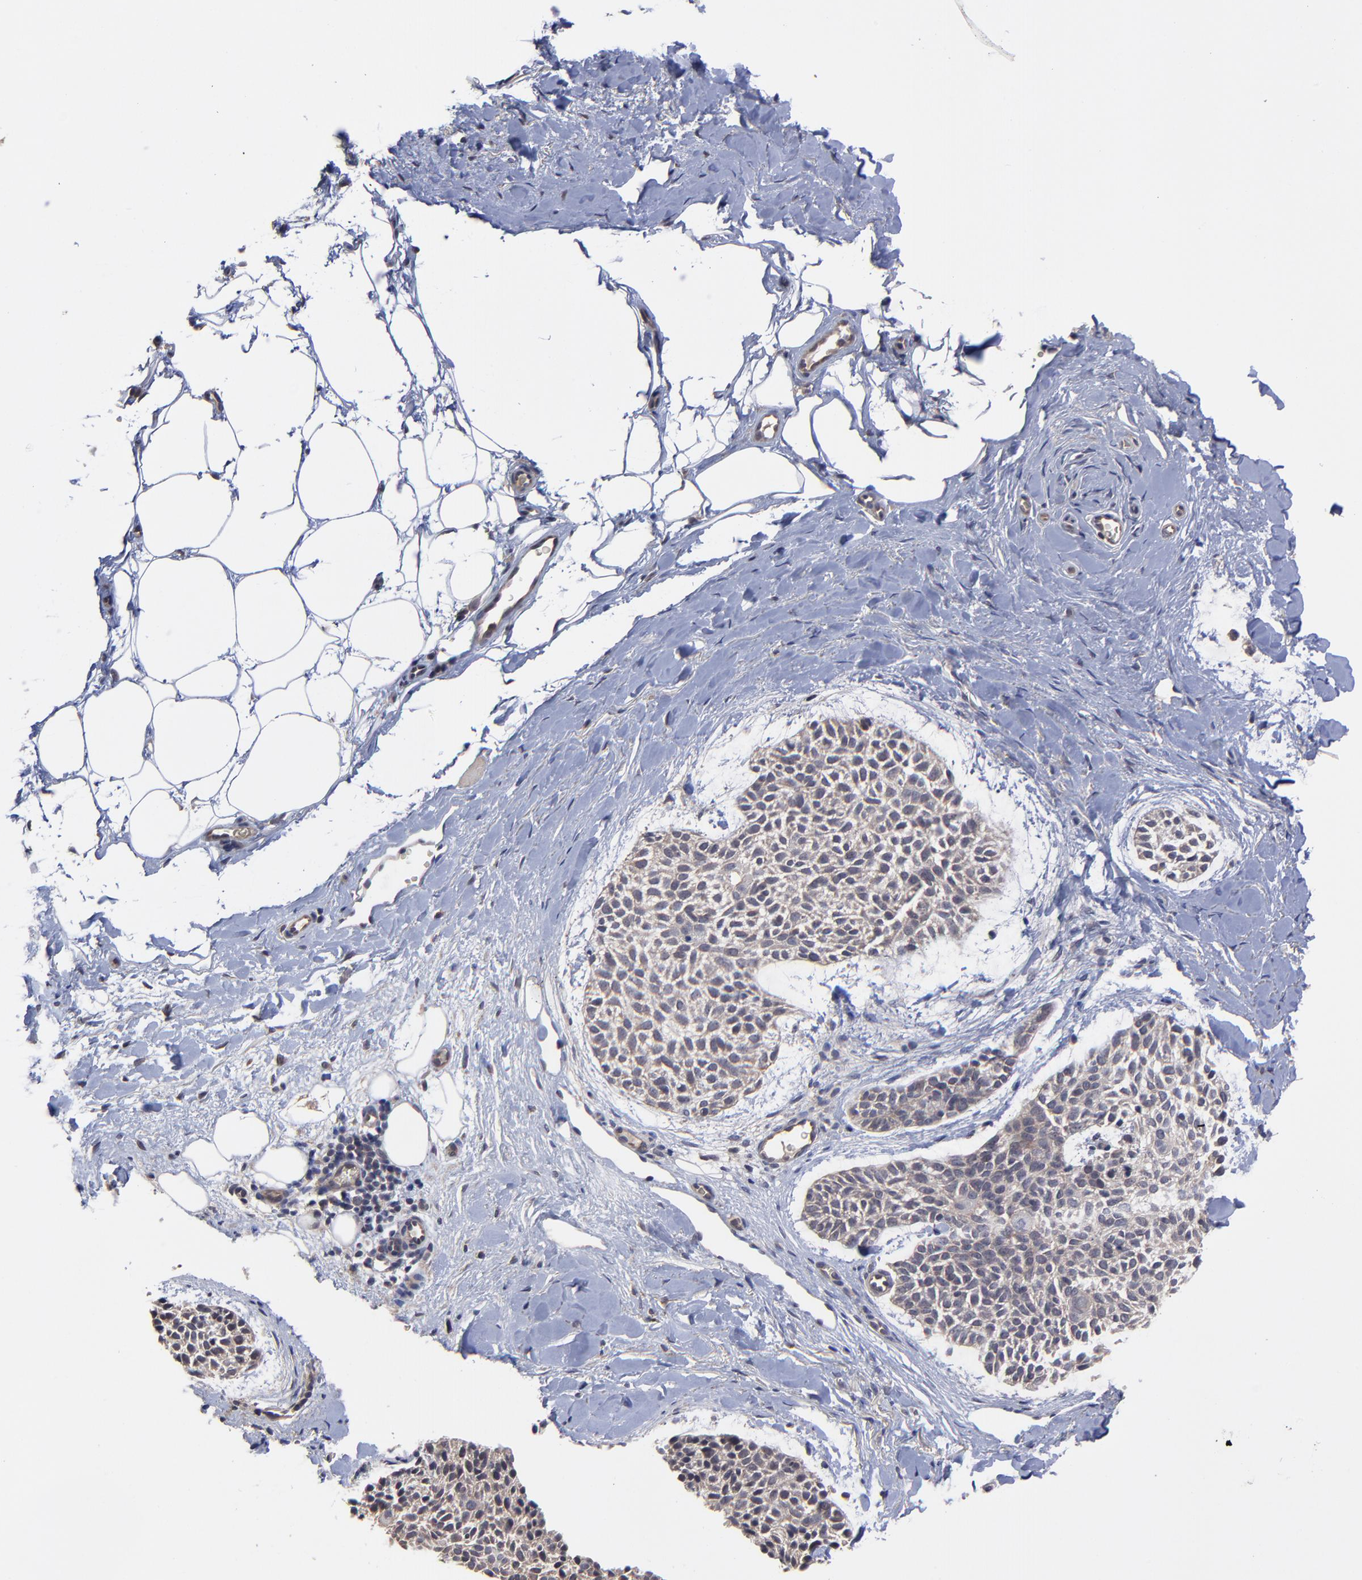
{"staining": {"intensity": "weak", "quantity": "25%-75%", "location": "cytoplasmic/membranous"}, "tissue": "skin cancer", "cell_type": "Tumor cells", "image_type": "cancer", "snomed": [{"axis": "morphology", "description": "Normal tissue, NOS"}, {"axis": "morphology", "description": "Basal cell carcinoma"}, {"axis": "topography", "description": "Skin"}], "caption": "Immunohistochemistry (IHC) micrograph of neoplastic tissue: skin cancer stained using immunohistochemistry shows low levels of weak protein expression localized specifically in the cytoplasmic/membranous of tumor cells, appearing as a cytoplasmic/membranous brown color.", "gene": "ZNF780B", "patient": {"sex": "female", "age": 70}}